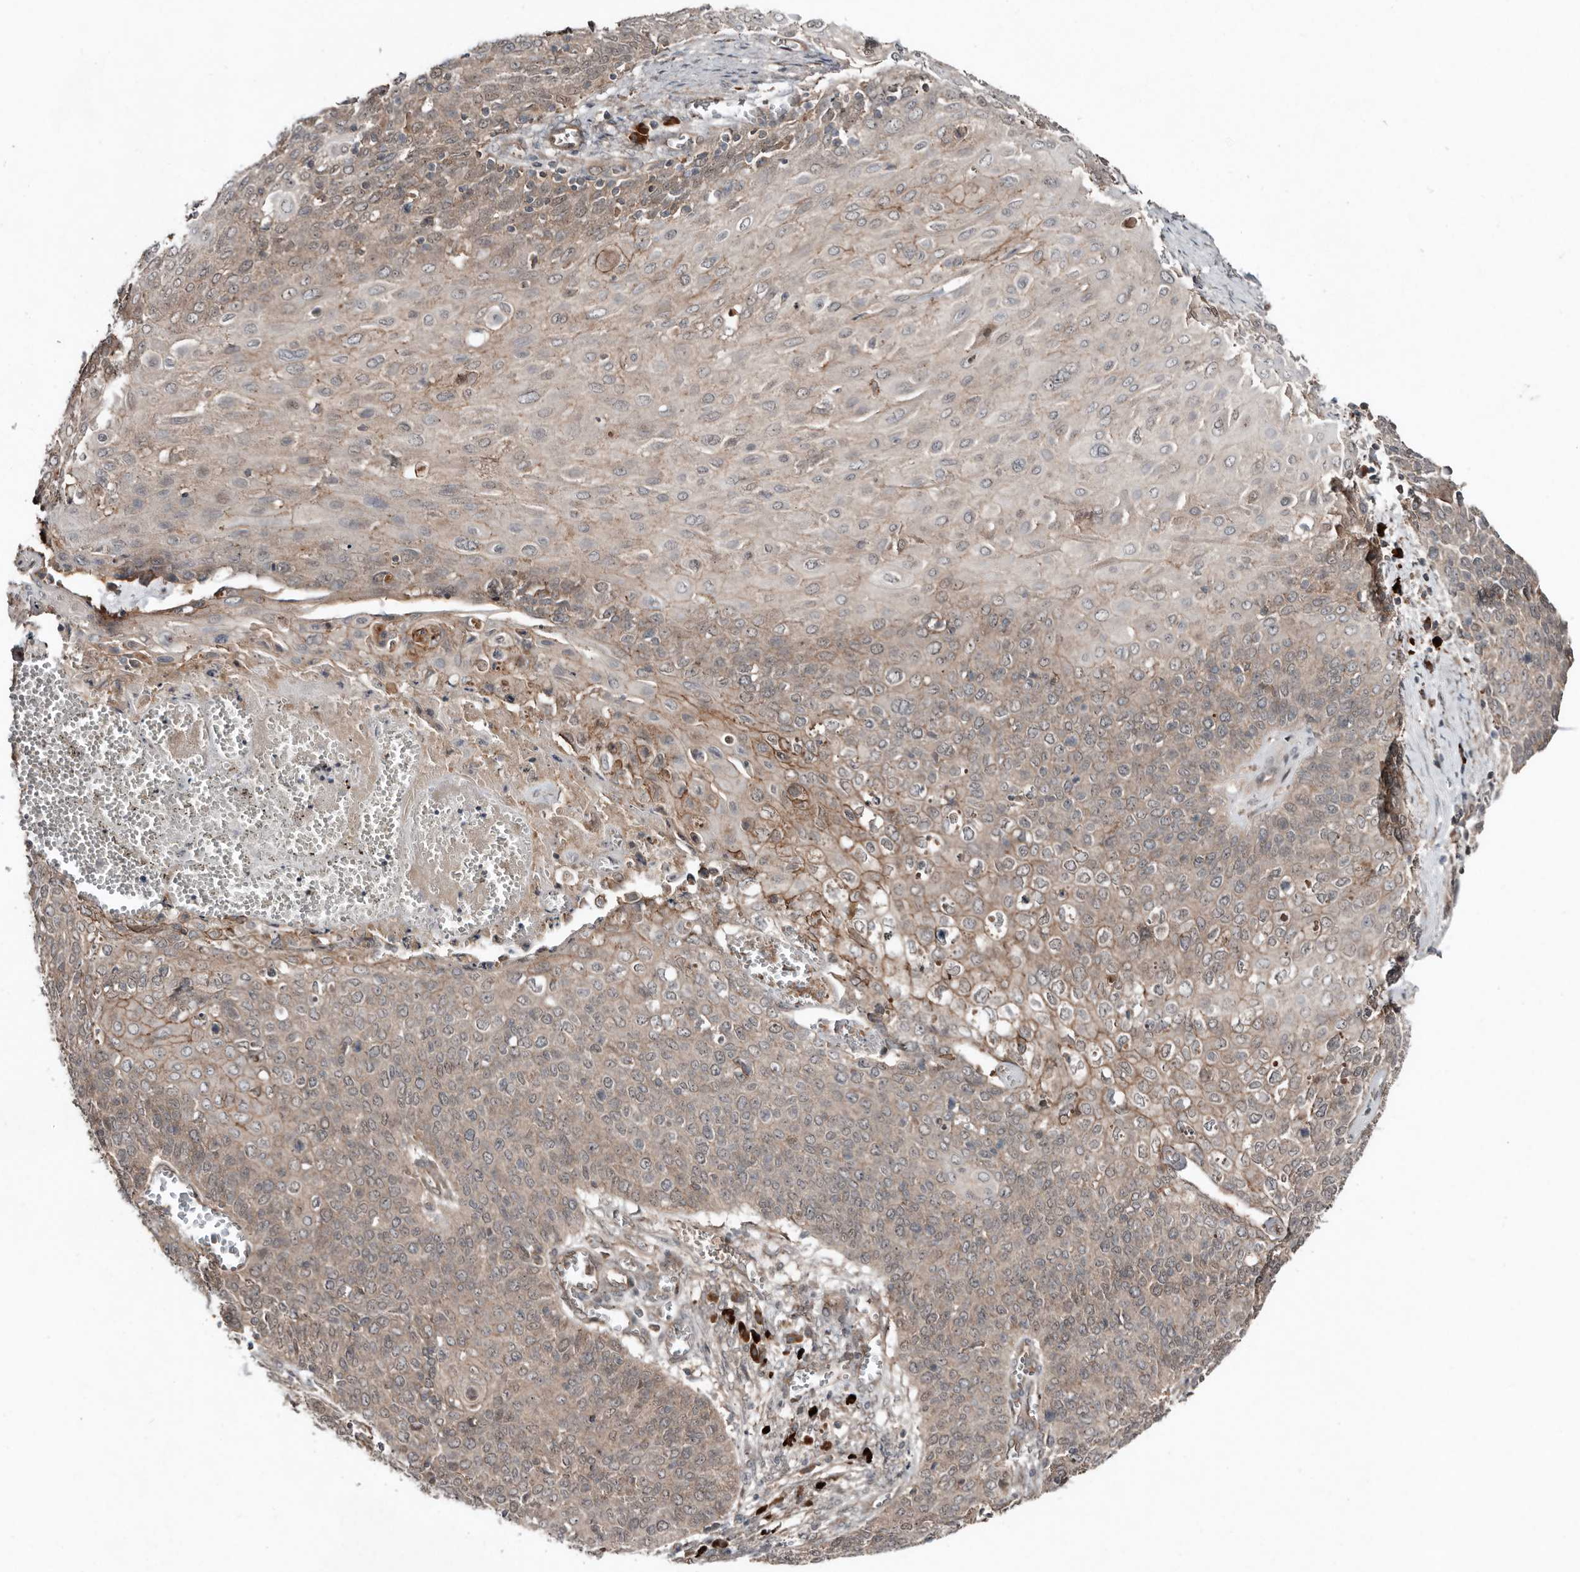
{"staining": {"intensity": "weak", "quantity": "<25%", "location": "cytoplasmic/membranous"}, "tissue": "cervical cancer", "cell_type": "Tumor cells", "image_type": "cancer", "snomed": [{"axis": "morphology", "description": "Squamous cell carcinoma, NOS"}, {"axis": "topography", "description": "Cervix"}], "caption": "Protein analysis of squamous cell carcinoma (cervical) displays no significant staining in tumor cells.", "gene": "TEAD3", "patient": {"sex": "female", "age": 39}}